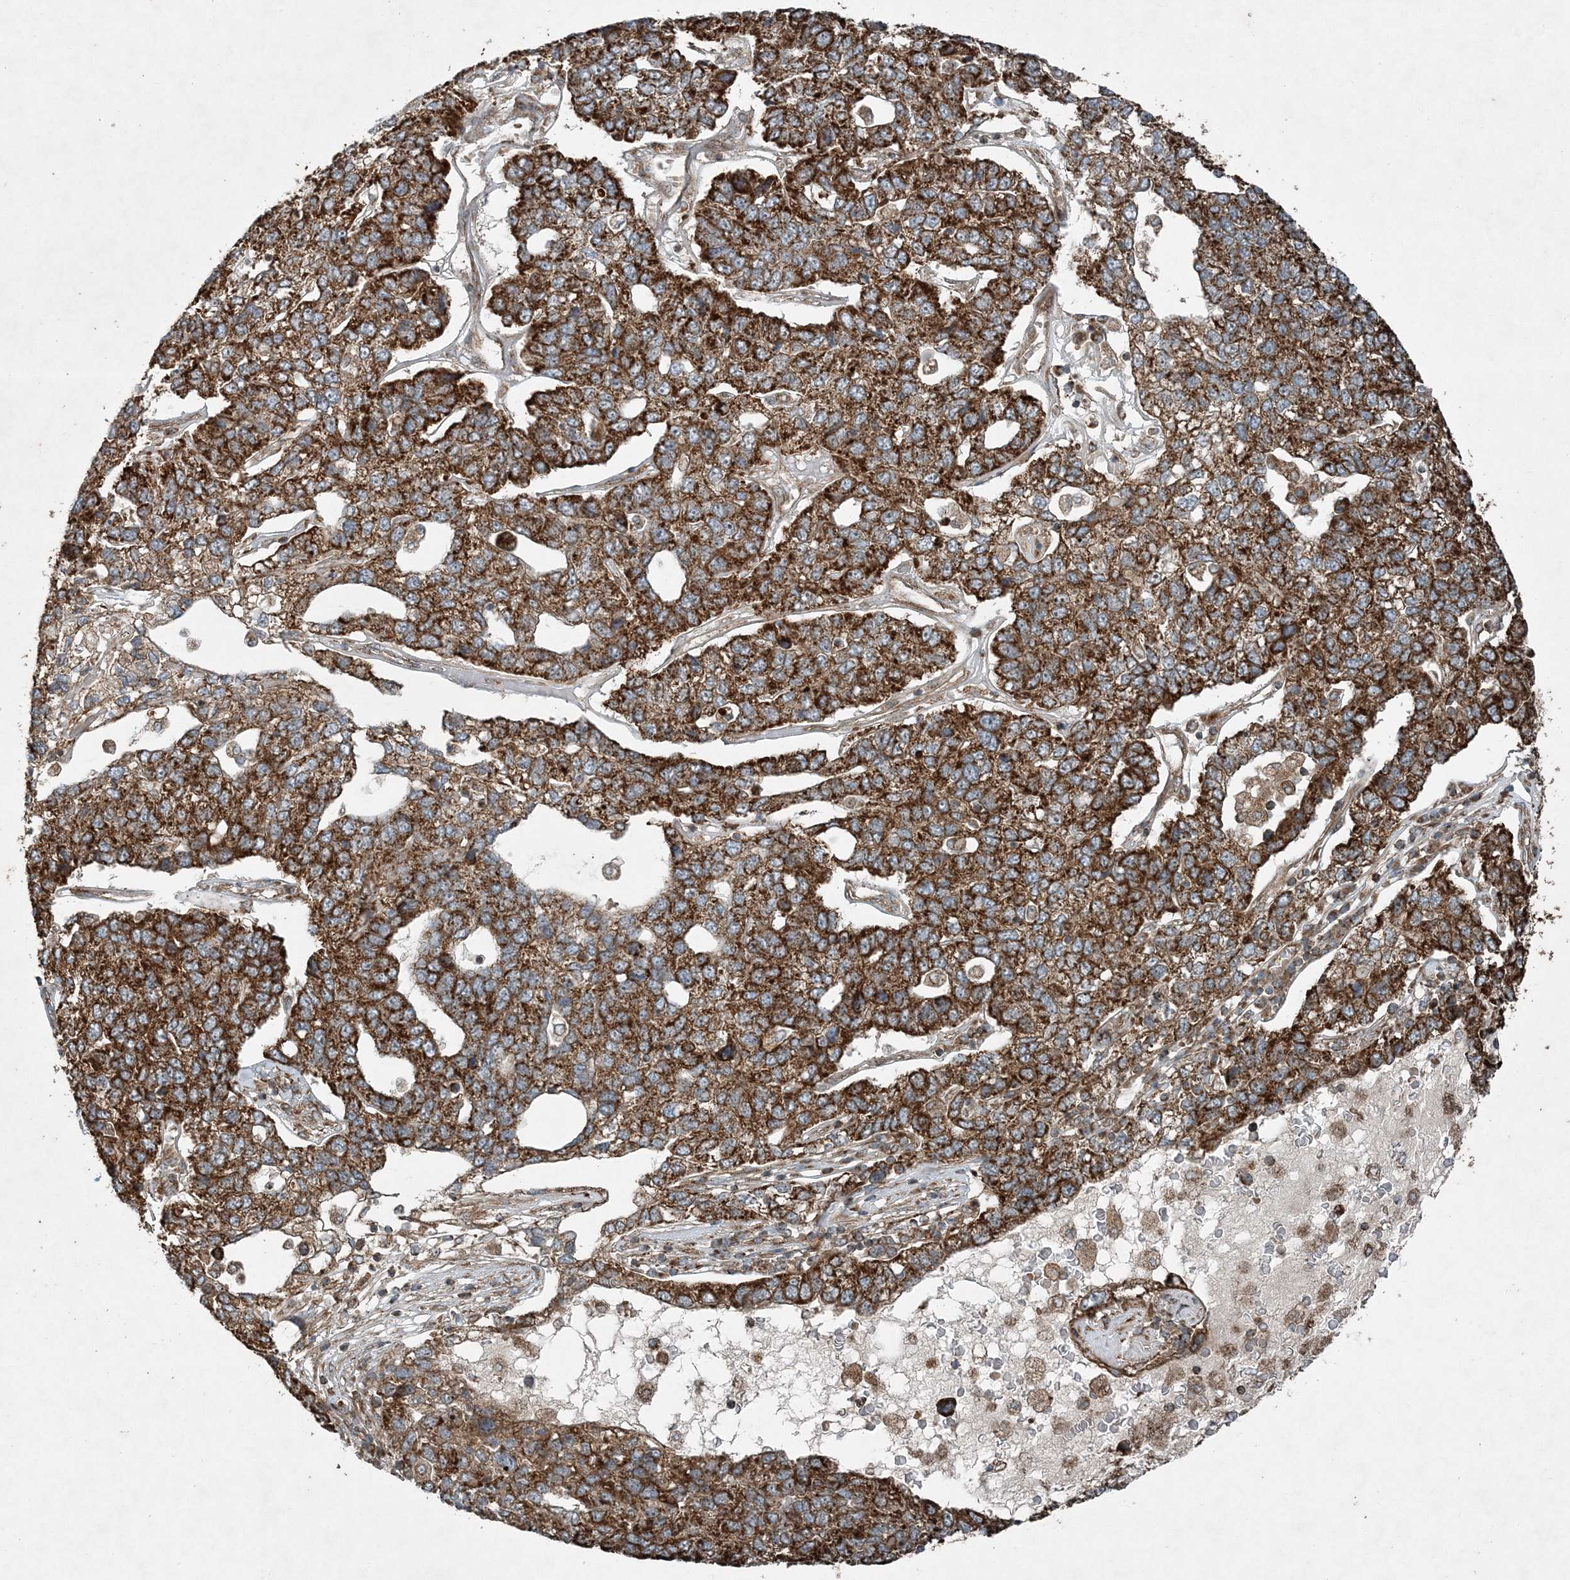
{"staining": {"intensity": "strong", "quantity": ">75%", "location": "cytoplasmic/membranous"}, "tissue": "pancreatic cancer", "cell_type": "Tumor cells", "image_type": "cancer", "snomed": [{"axis": "morphology", "description": "Adenocarcinoma, NOS"}, {"axis": "topography", "description": "Pancreas"}], "caption": "Human pancreatic adenocarcinoma stained for a protein (brown) displays strong cytoplasmic/membranous positive positivity in about >75% of tumor cells.", "gene": "COPS7B", "patient": {"sex": "female", "age": 61}}